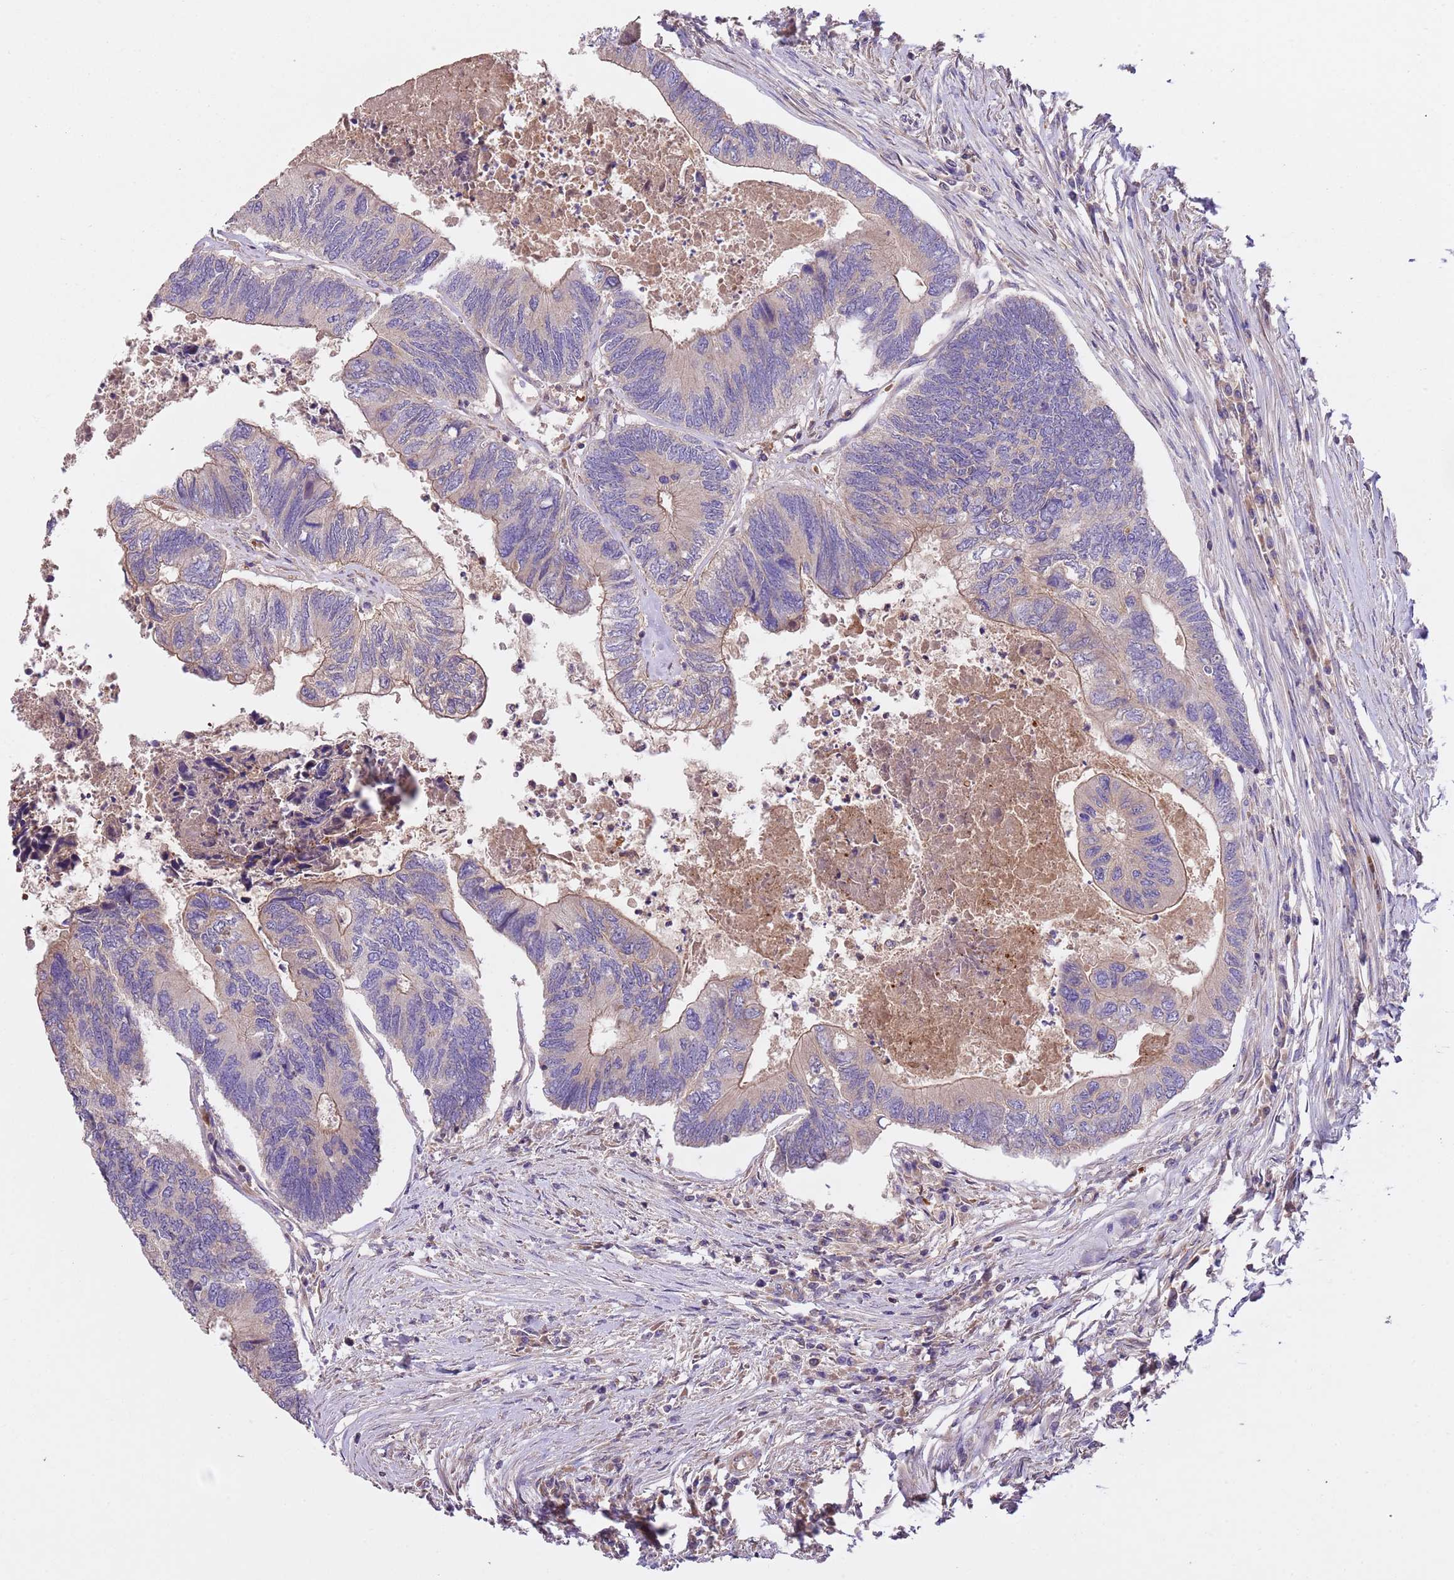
{"staining": {"intensity": "weak", "quantity": "<25%", "location": "cytoplasmic/membranous"}, "tissue": "colorectal cancer", "cell_type": "Tumor cells", "image_type": "cancer", "snomed": [{"axis": "morphology", "description": "Adenocarcinoma, NOS"}, {"axis": "topography", "description": "Colon"}], "caption": "The immunohistochemistry micrograph has no significant staining in tumor cells of colorectal cancer tissue.", "gene": "FAM89B", "patient": {"sex": "female", "age": 67}}